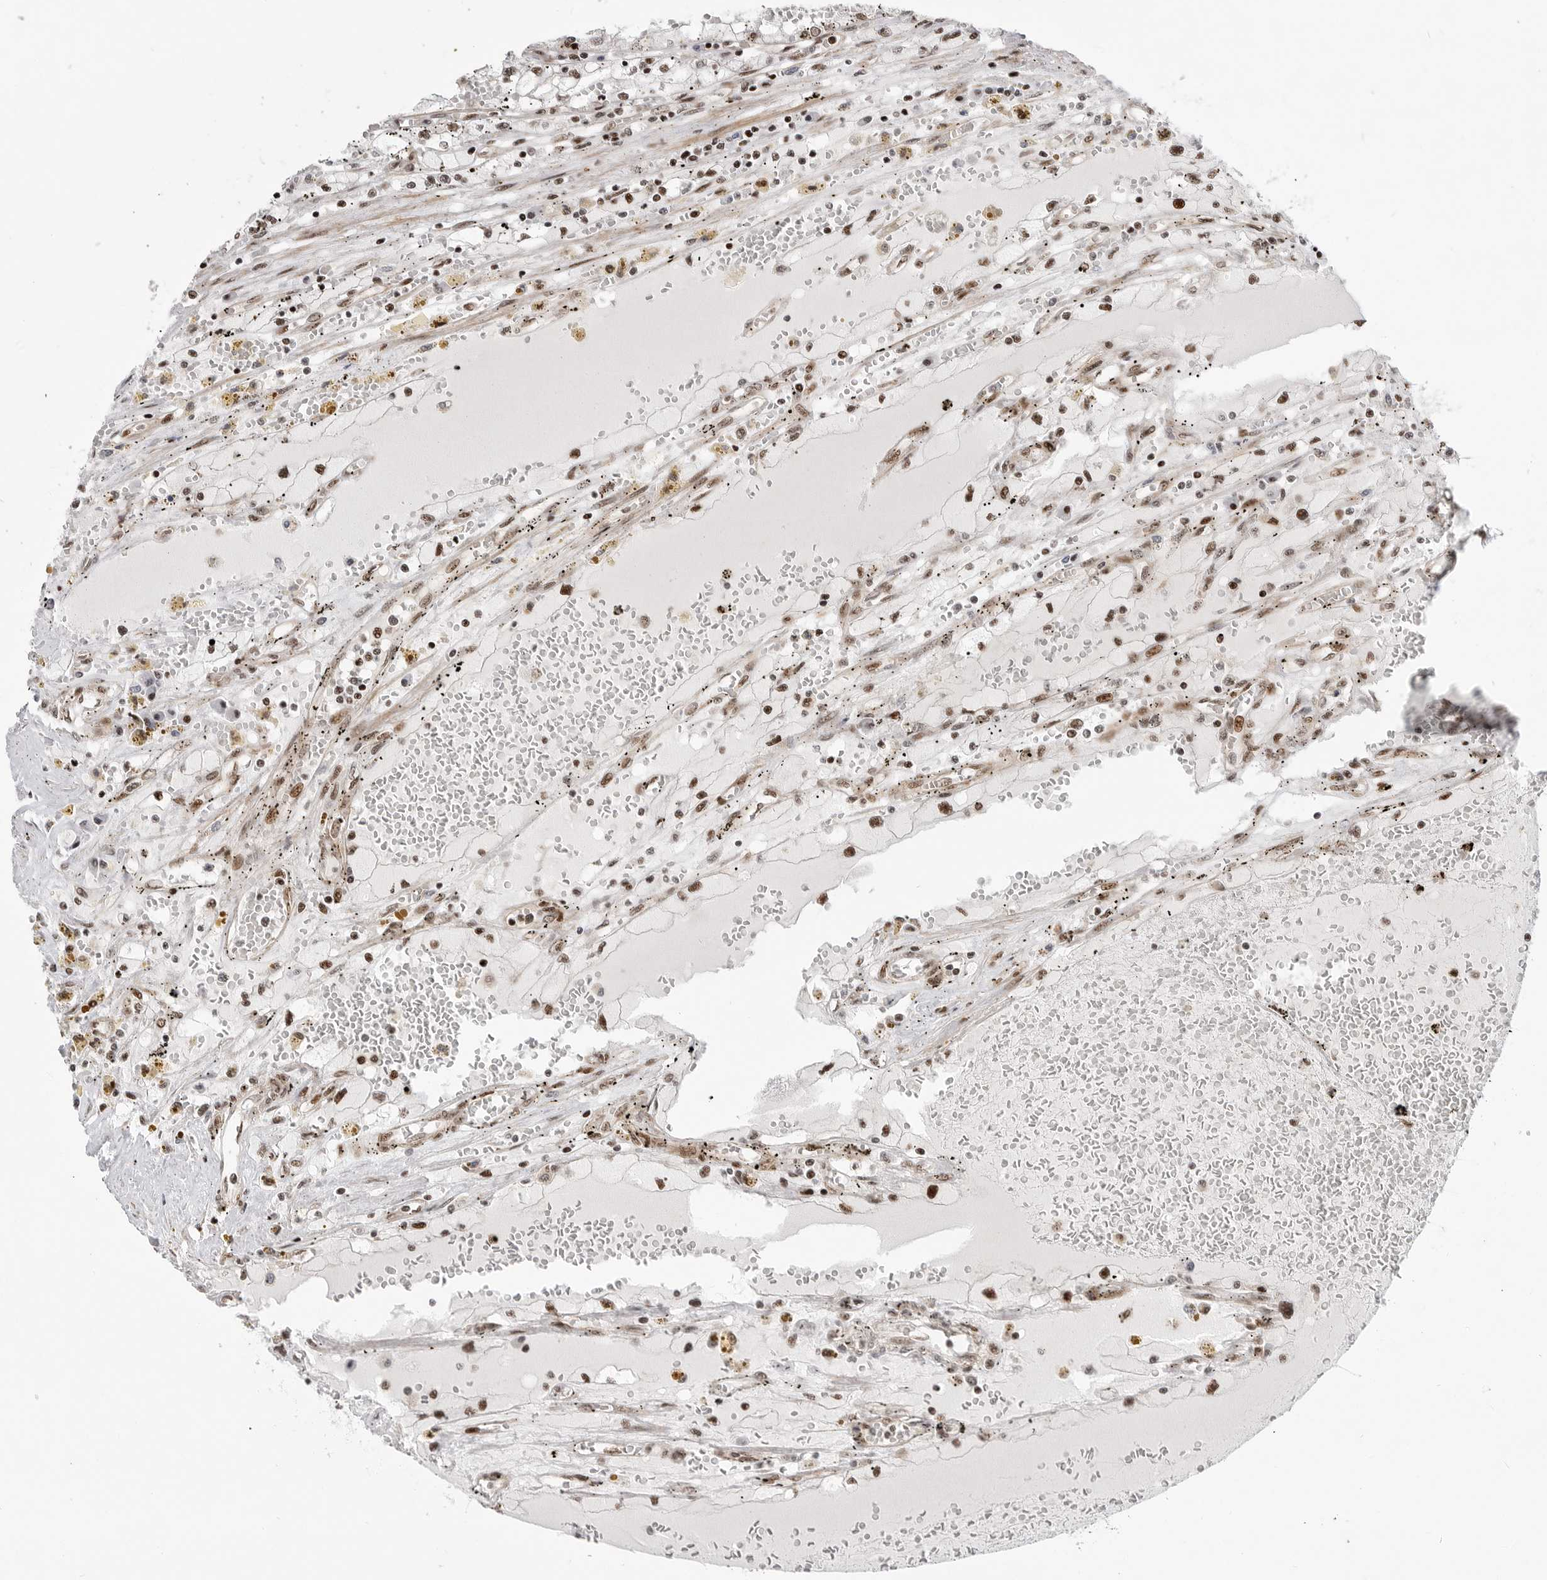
{"staining": {"intensity": "moderate", "quantity": ">75%", "location": "nuclear"}, "tissue": "renal cancer", "cell_type": "Tumor cells", "image_type": "cancer", "snomed": [{"axis": "morphology", "description": "Adenocarcinoma, NOS"}, {"axis": "topography", "description": "Kidney"}], "caption": "Renal cancer was stained to show a protein in brown. There is medium levels of moderate nuclear expression in approximately >75% of tumor cells. (Stains: DAB (3,3'-diaminobenzidine) in brown, nuclei in blue, Microscopy: brightfield microscopy at high magnification).", "gene": "GPATCH2", "patient": {"sex": "male", "age": 56}}